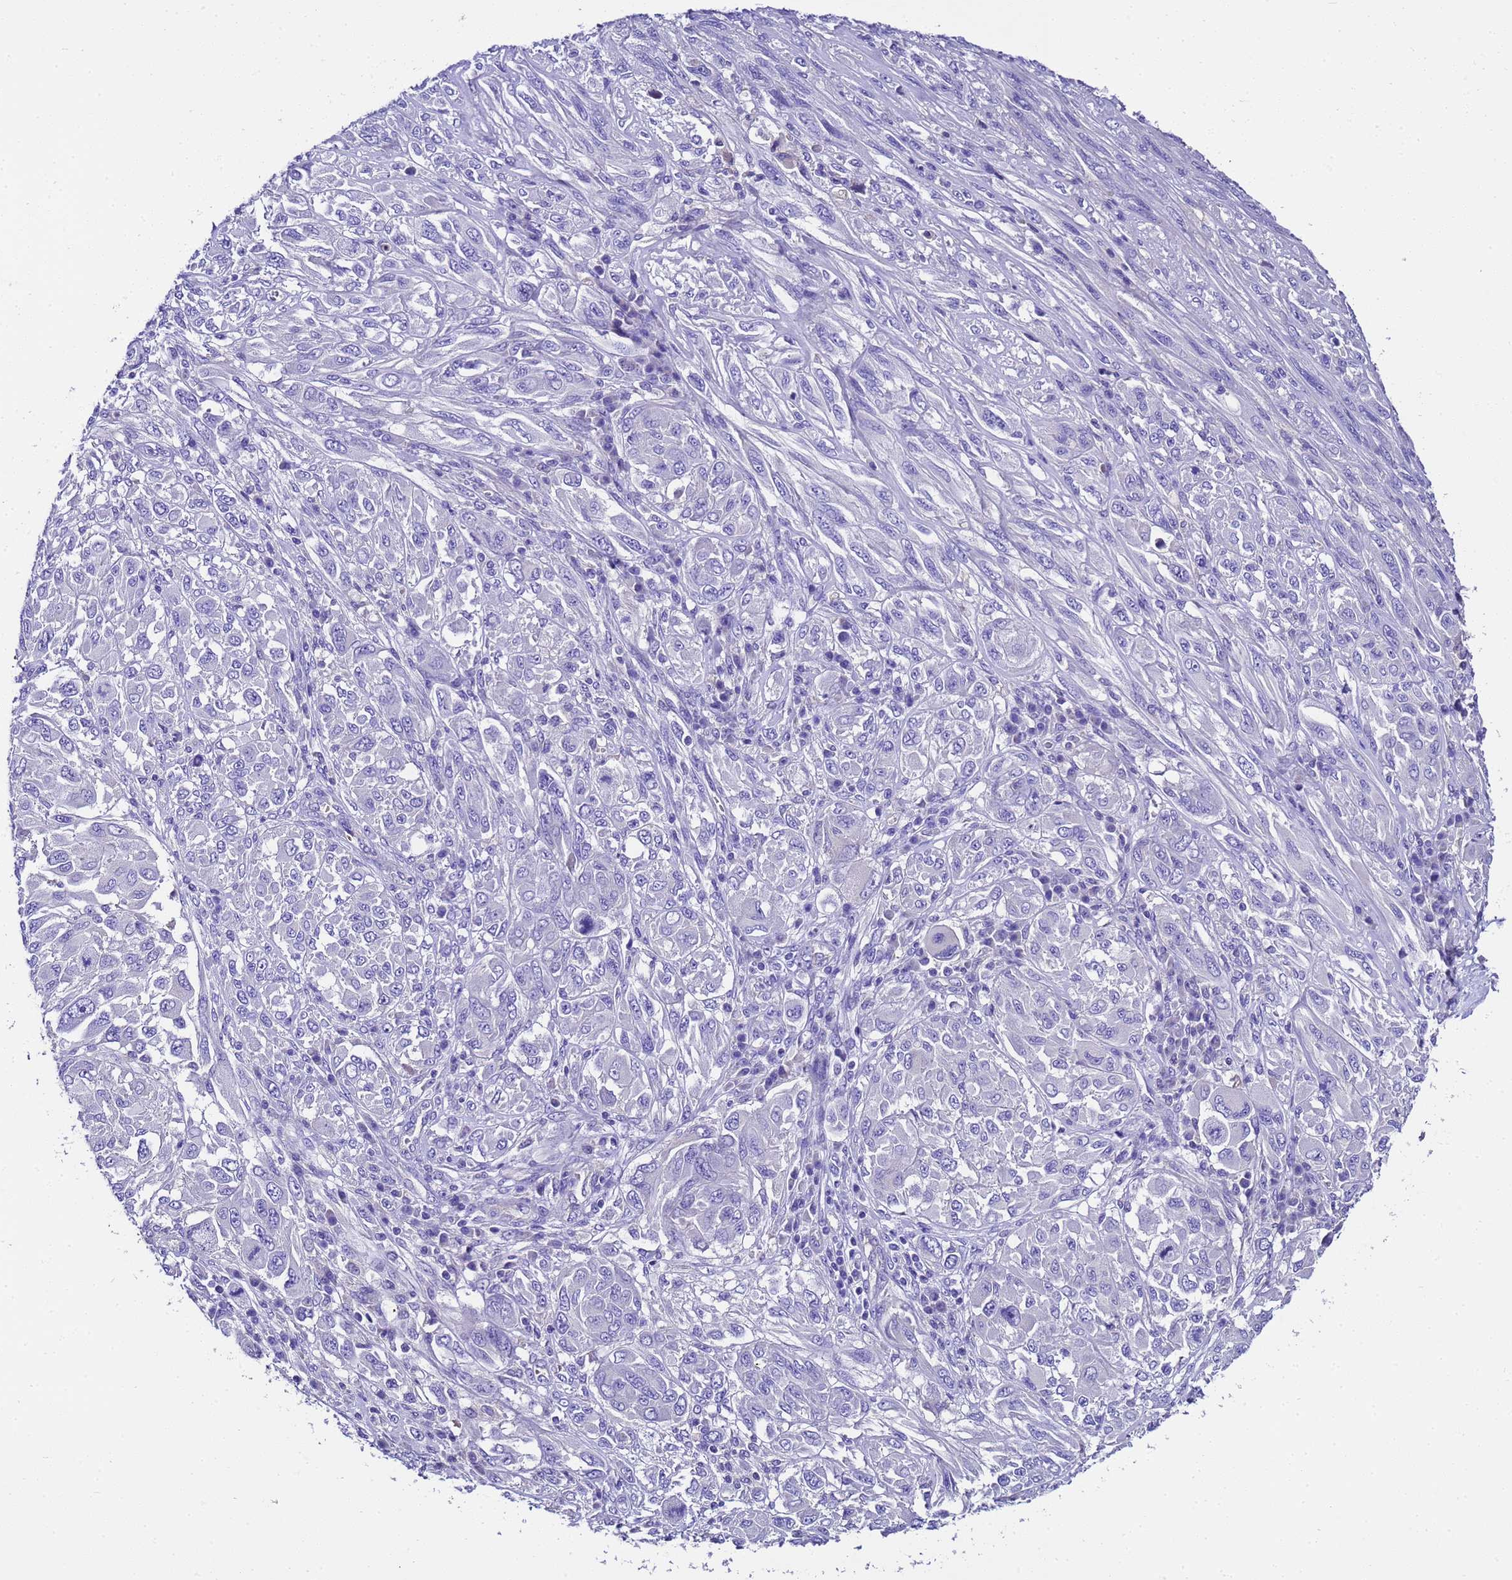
{"staining": {"intensity": "negative", "quantity": "none", "location": "none"}, "tissue": "melanoma", "cell_type": "Tumor cells", "image_type": "cancer", "snomed": [{"axis": "morphology", "description": "Malignant melanoma, NOS"}, {"axis": "topography", "description": "Skin"}], "caption": "Melanoma stained for a protein using IHC shows no expression tumor cells.", "gene": "UGT2A1", "patient": {"sex": "female", "age": 91}}